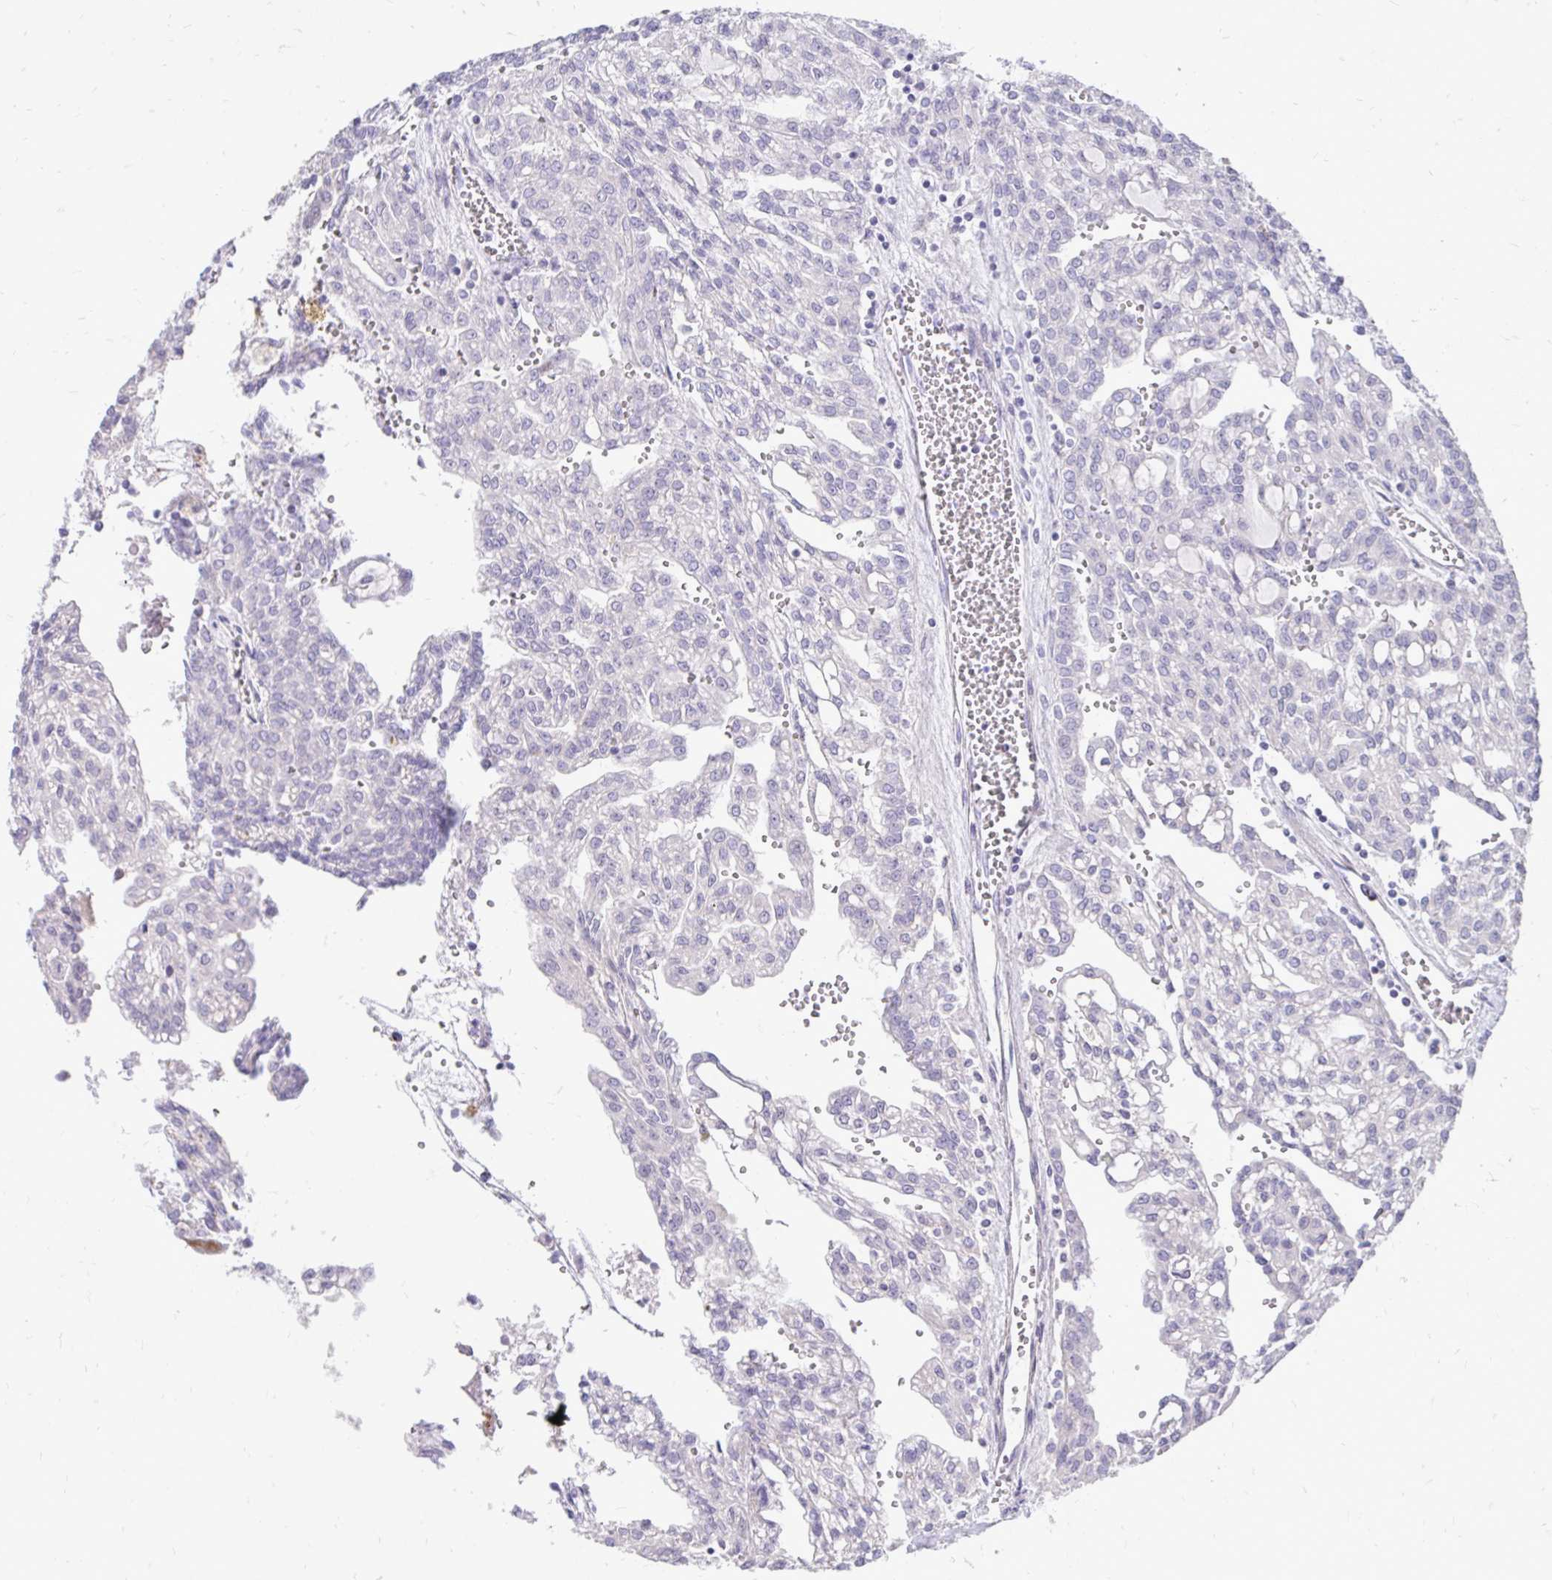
{"staining": {"intensity": "negative", "quantity": "none", "location": "none"}, "tissue": "renal cancer", "cell_type": "Tumor cells", "image_type": "cancer", "snomed": [{"axis": "morphology", "description": "Adenocarcinoma, NOS"}, {"axis": "topography", "description": "Kidney"}], "caption": "Human renal cancer stained for a protein using immunohistochemistry shows no staining in tumor cells.", "gene": "OR8D1", "patient": {"sex": "male", "age": 63}}